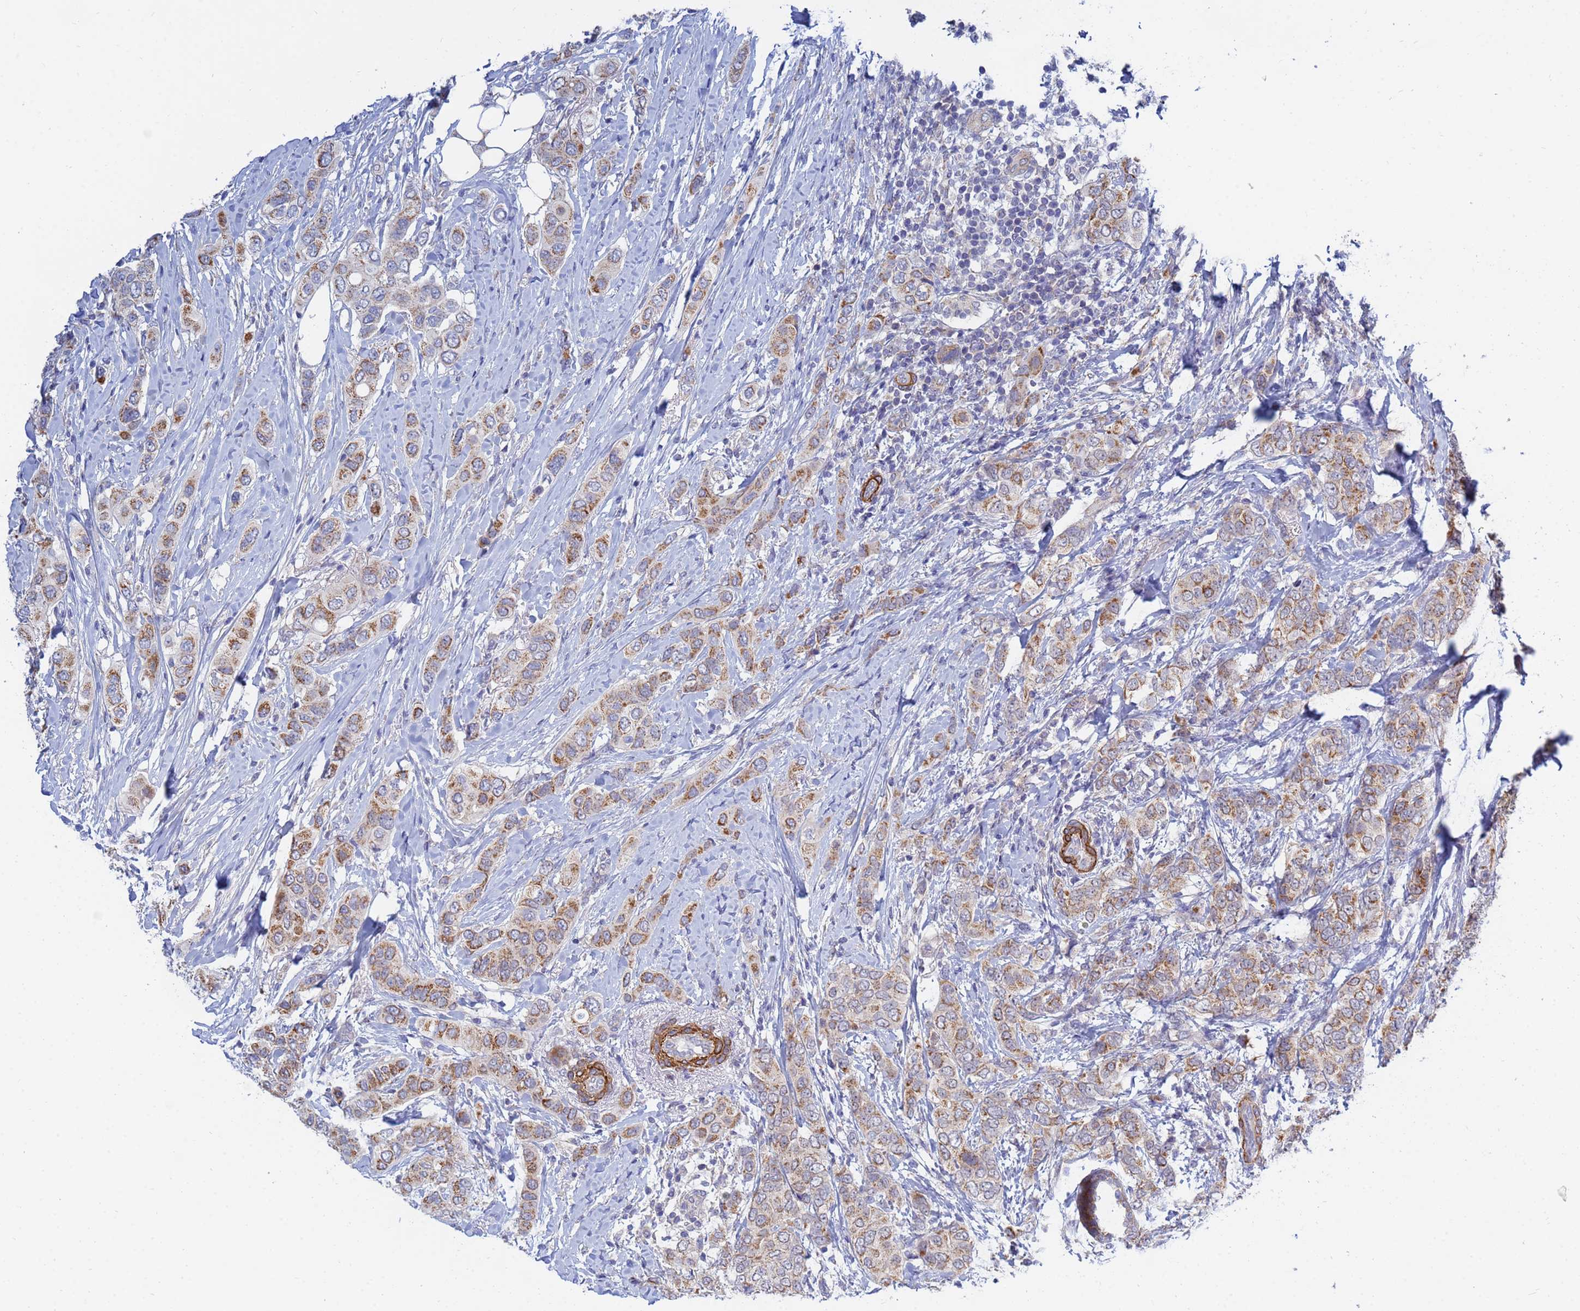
{"staining": {"intensity": "moderate", "quantity": ">75%", "location": "cytoplasmic/membranous"}, "tissue": "breast cancer", "cell_type": "Tumor cells", "image_type": "cancer", "snomed": [{"axis": "morphology", "description": "Lobular carcinoma"}, {"axis": "topography", "description": "Breast"}], "caption": "IHC histopathology image of neoplastic tissue: breast lobular carcinoma stained using IHC reveals medium levels of moderate protein expression localized specifically in the cytoplasmic/membranous of tumor cells, appearing as a cytoplasmic/membranous brown color.", "gene": "SDR39U1", "patient": {"sex": "female", "age": 51}}